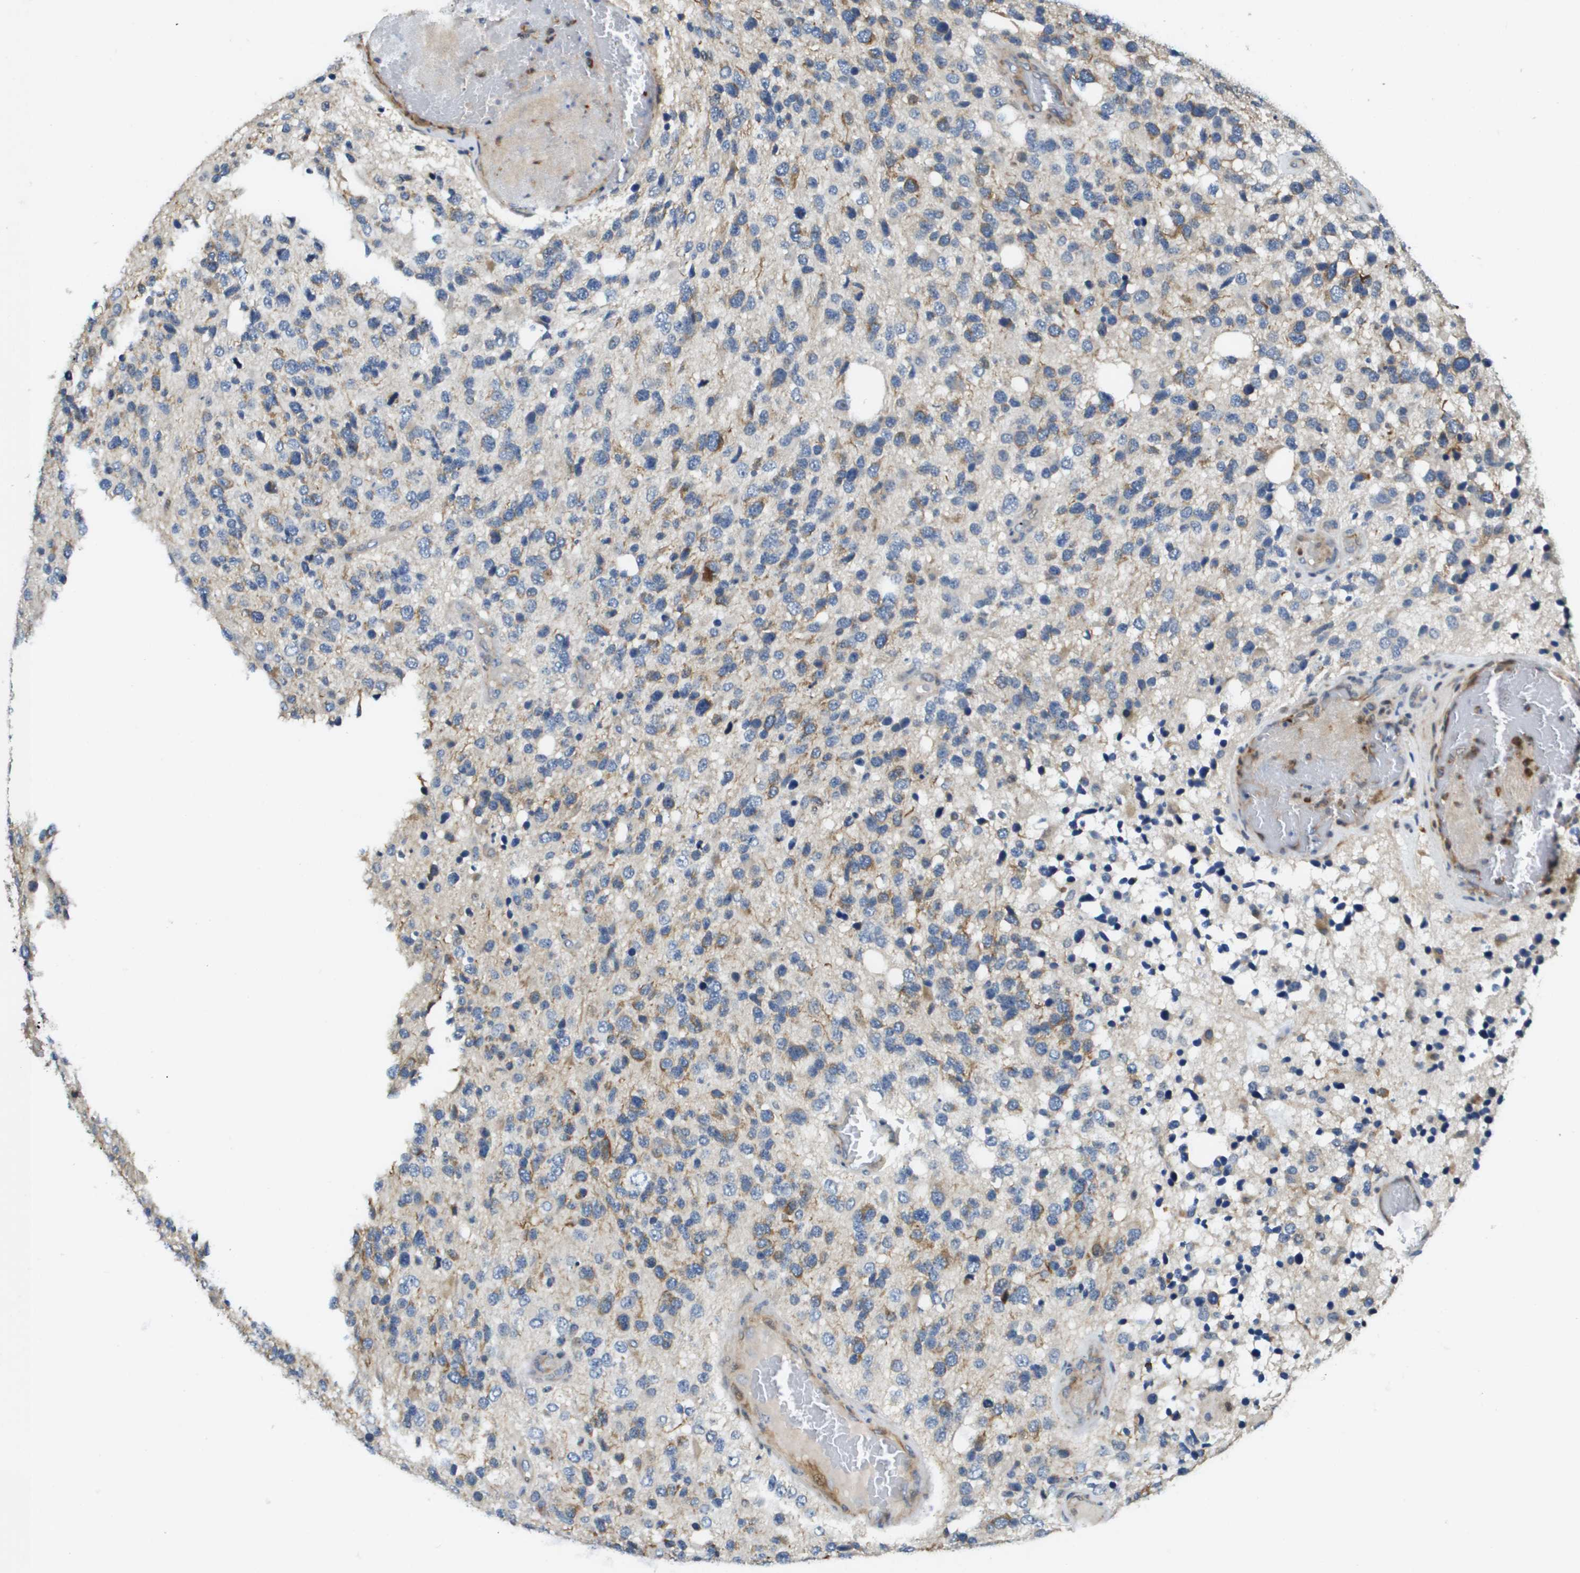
{"staining": {"intensity": "moderate", "quantity": "<25%", "location": "cytoplasmic/membranous"}, "tissue": "glioma", "cell_type": "Tumor cells", "image_type": "cancer", "snomed": [{"axis": "morphology", "description": "Glioma, malignant, High grade"}, {"axis": "topography", "description": "Brain"}], "caption": "Glioma stained with IHC displays moderate cytoplasmic/membranous positivity in about <25% of tumor cells.", "gene": "SCN4B", "patient": {"sex": "female", "age": 58}}